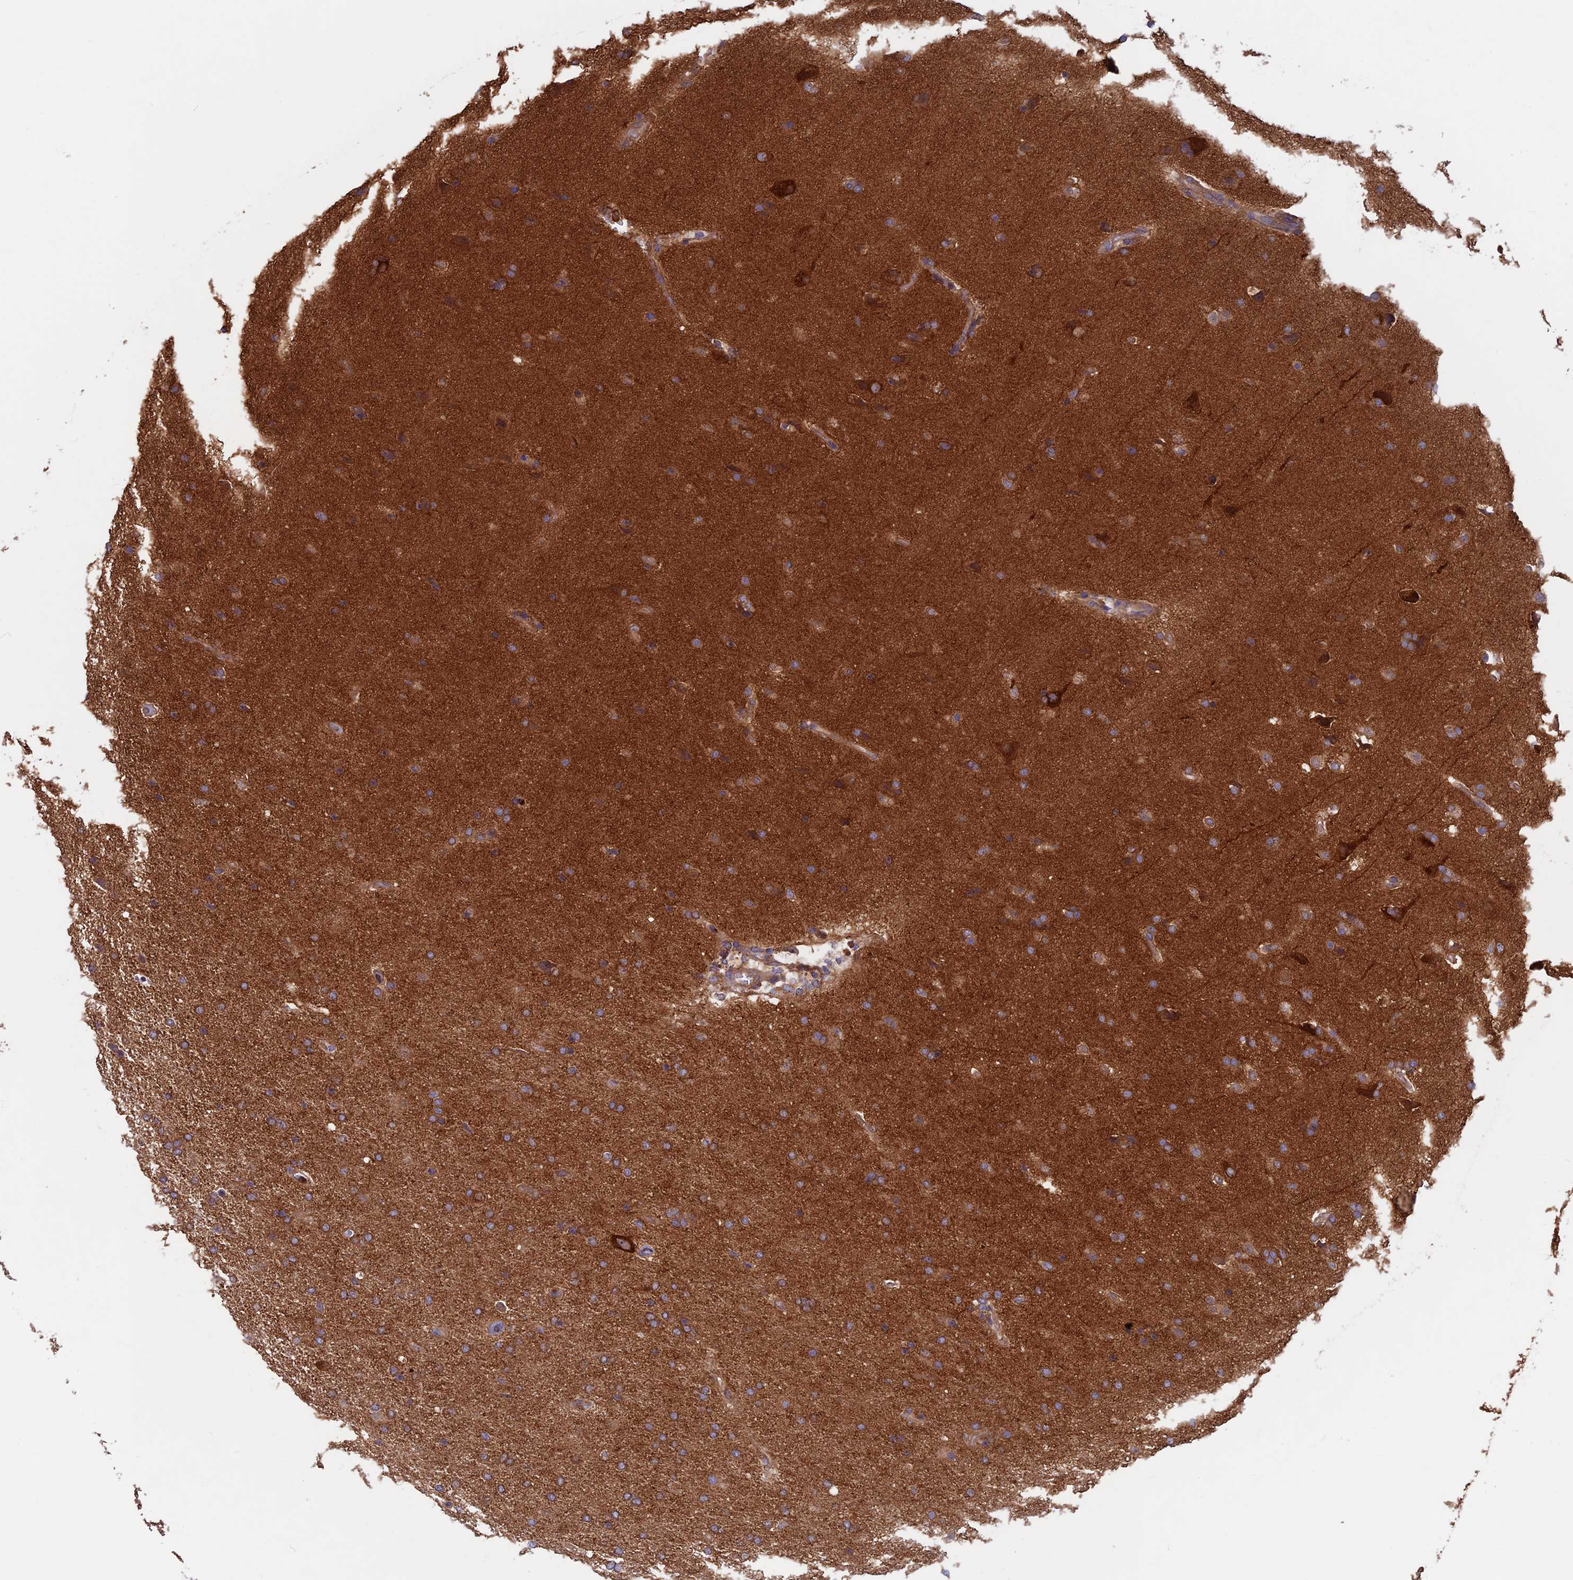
{"staining": {"intensity": "moderate", "quantity": "25%-75%", "location": "cytoplasmic/membranous"}, "tissue": "glioma", "cell_type": "Tumor cells", "image_type": "cancer", "snomed": [{"axis": "morphology", "description": "Glioma, malignant, High grade"}, {"axis": "topography", "description": "Brain"}], "caption": "High-power microscopy captured an immunohistochemistry photomicrograph of glioma, revealing moderate cytoplasmic/membranous staining in about 25%-75% of tumor cells. The protein of interest is stained brown, and the nuclei are stained in blue (DAB (3,3'-diaminobenzidine) IHC with brightfield microscopy, high magnification).", "gene": "DNM1L", "patient": {"sex": "male", "age": 72}}